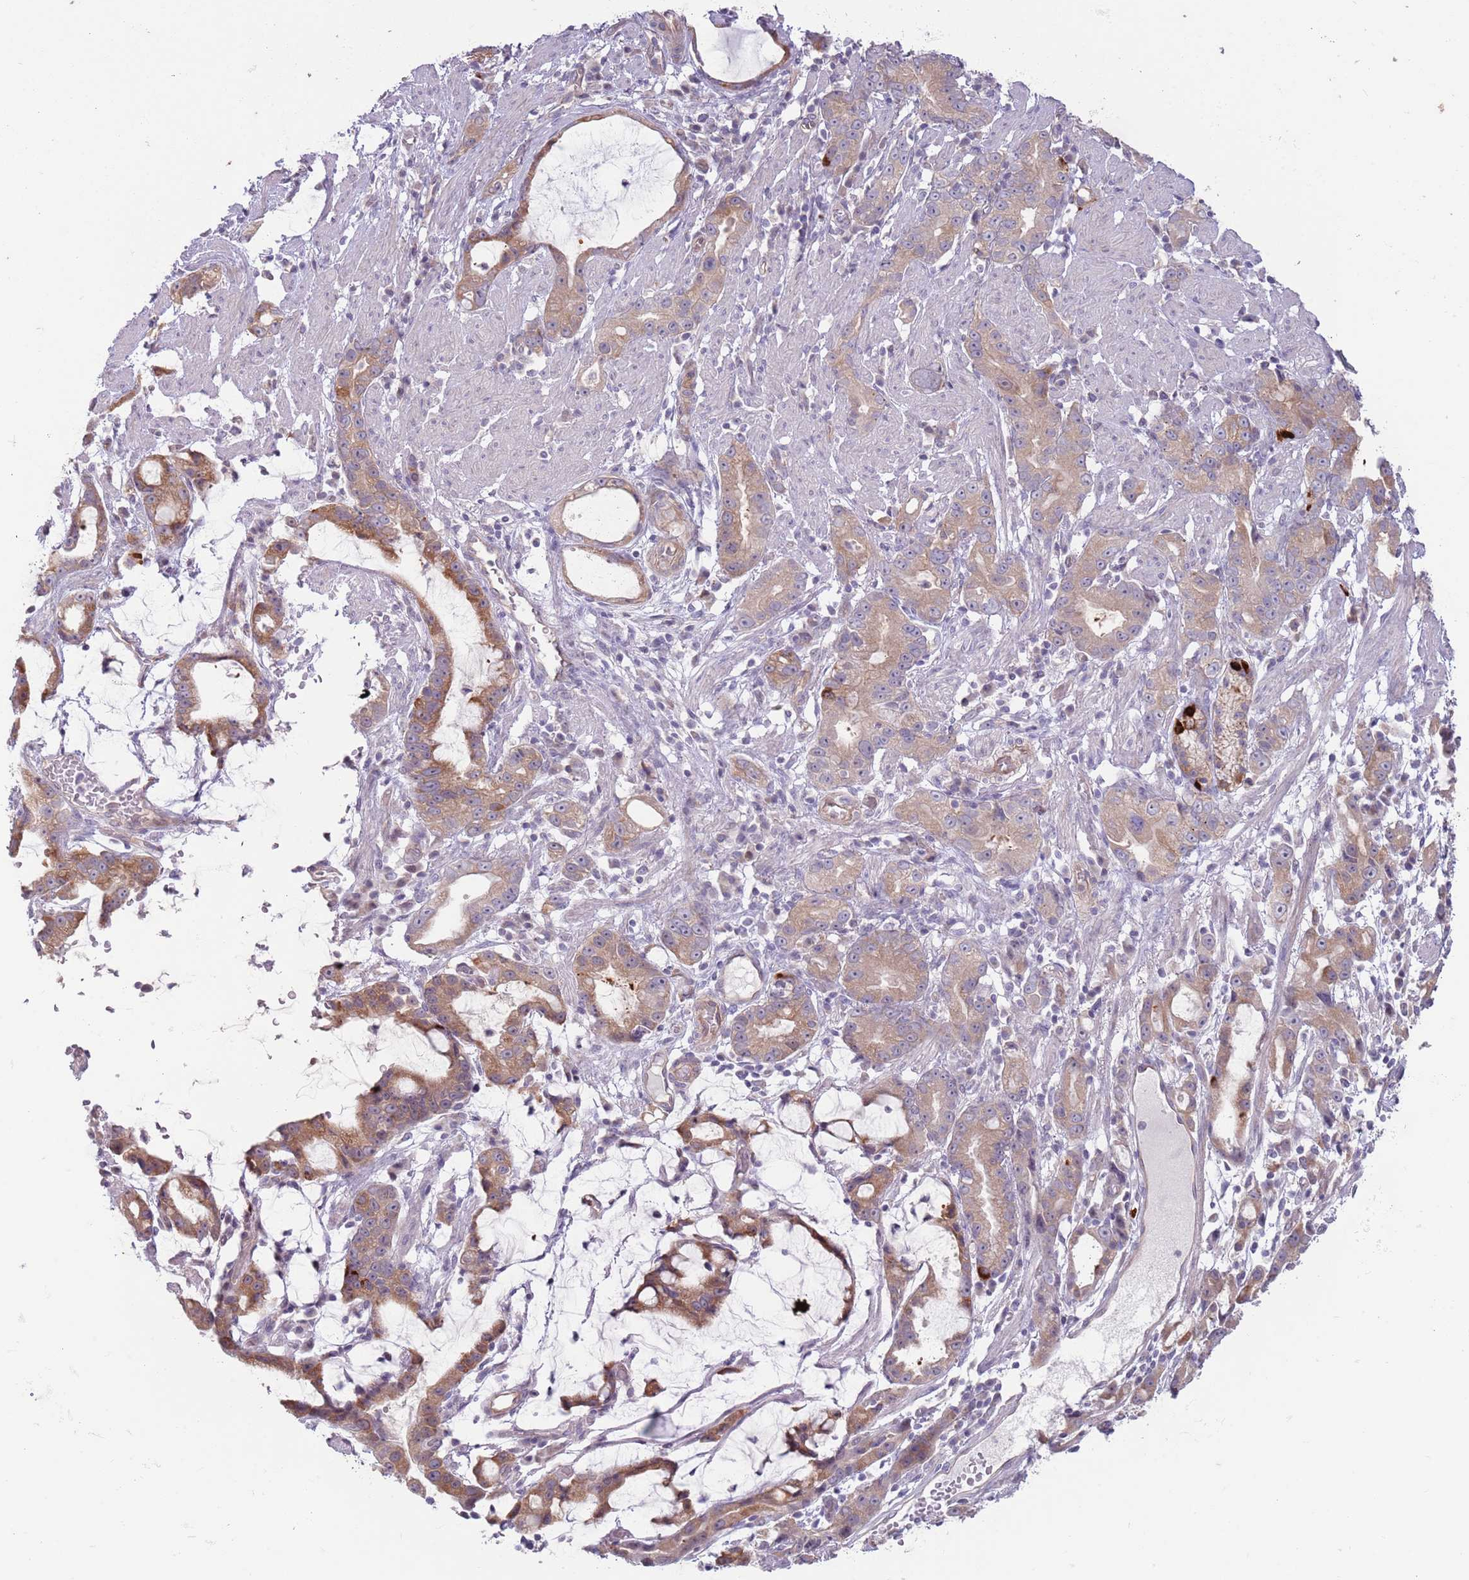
{"staining": {"intensity": "moderate", "quantity": ">75%", "location": "cytoplasmic/membranous"}, "tissue": "stomach cancer", "cell_type": "Tumor cells", "image_type": "cancer", "snomed": [{"axis": "morphology", "description": "Adenocarcinoma, NOS"}, {"axis": "topography", "description": "Stomach"}], "caption": "Adenocarcinoma (stomach) stained for a protein displays moderate cytoplasmic/membranous positivity in tumor cells. Using DAB (brown) and hematoxylin (blue) stains, captured at high magnification using brightfield microscopy.", "gene": "LDHD", "patient": {"sex": "male", "age": 55}}